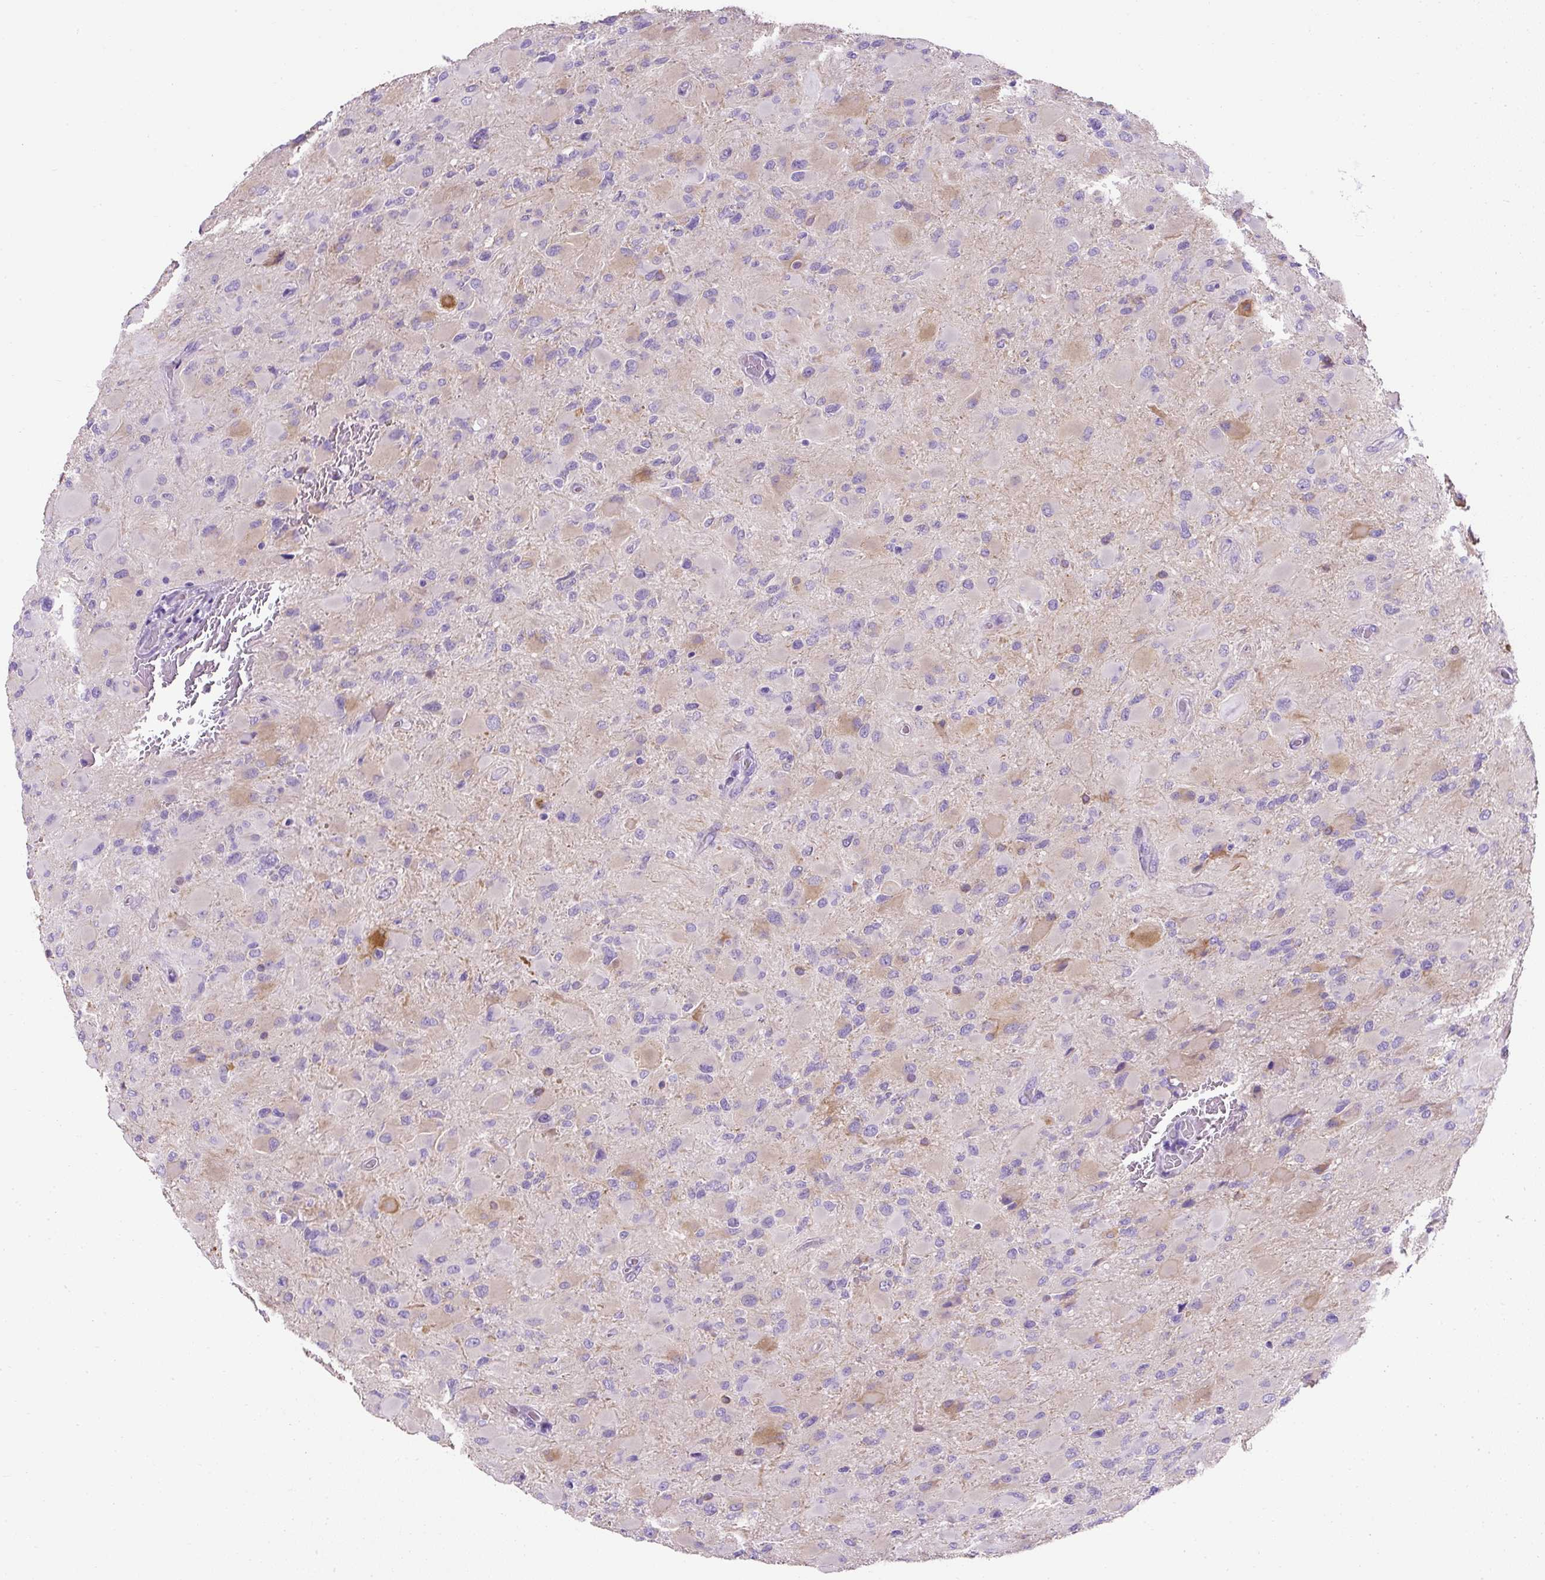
{"staining": {"intensity": "weak", "quantity": "<25%", "location": "cytoplasmic/membranous"}, "tissue": "glioma", "cell_type": "Tumor cells", "image_type": "cancer", "snomed": [{"axis": "morphology", "description": "Glioma, malignant, High grade"}, {"axis": "topography", "description": "Cerebral cortex"}], "caption": "Glioma was stained to show a protein in brown. There is no significant positivity in tumor cells. The staining is performed using DAB (3,3'-diaminobenzidine) brown chromogen with nuclei counter-stained in using hematoxylin.", "gene": "C2CD4C", "patient": {"sex": "female", "age": 36}}